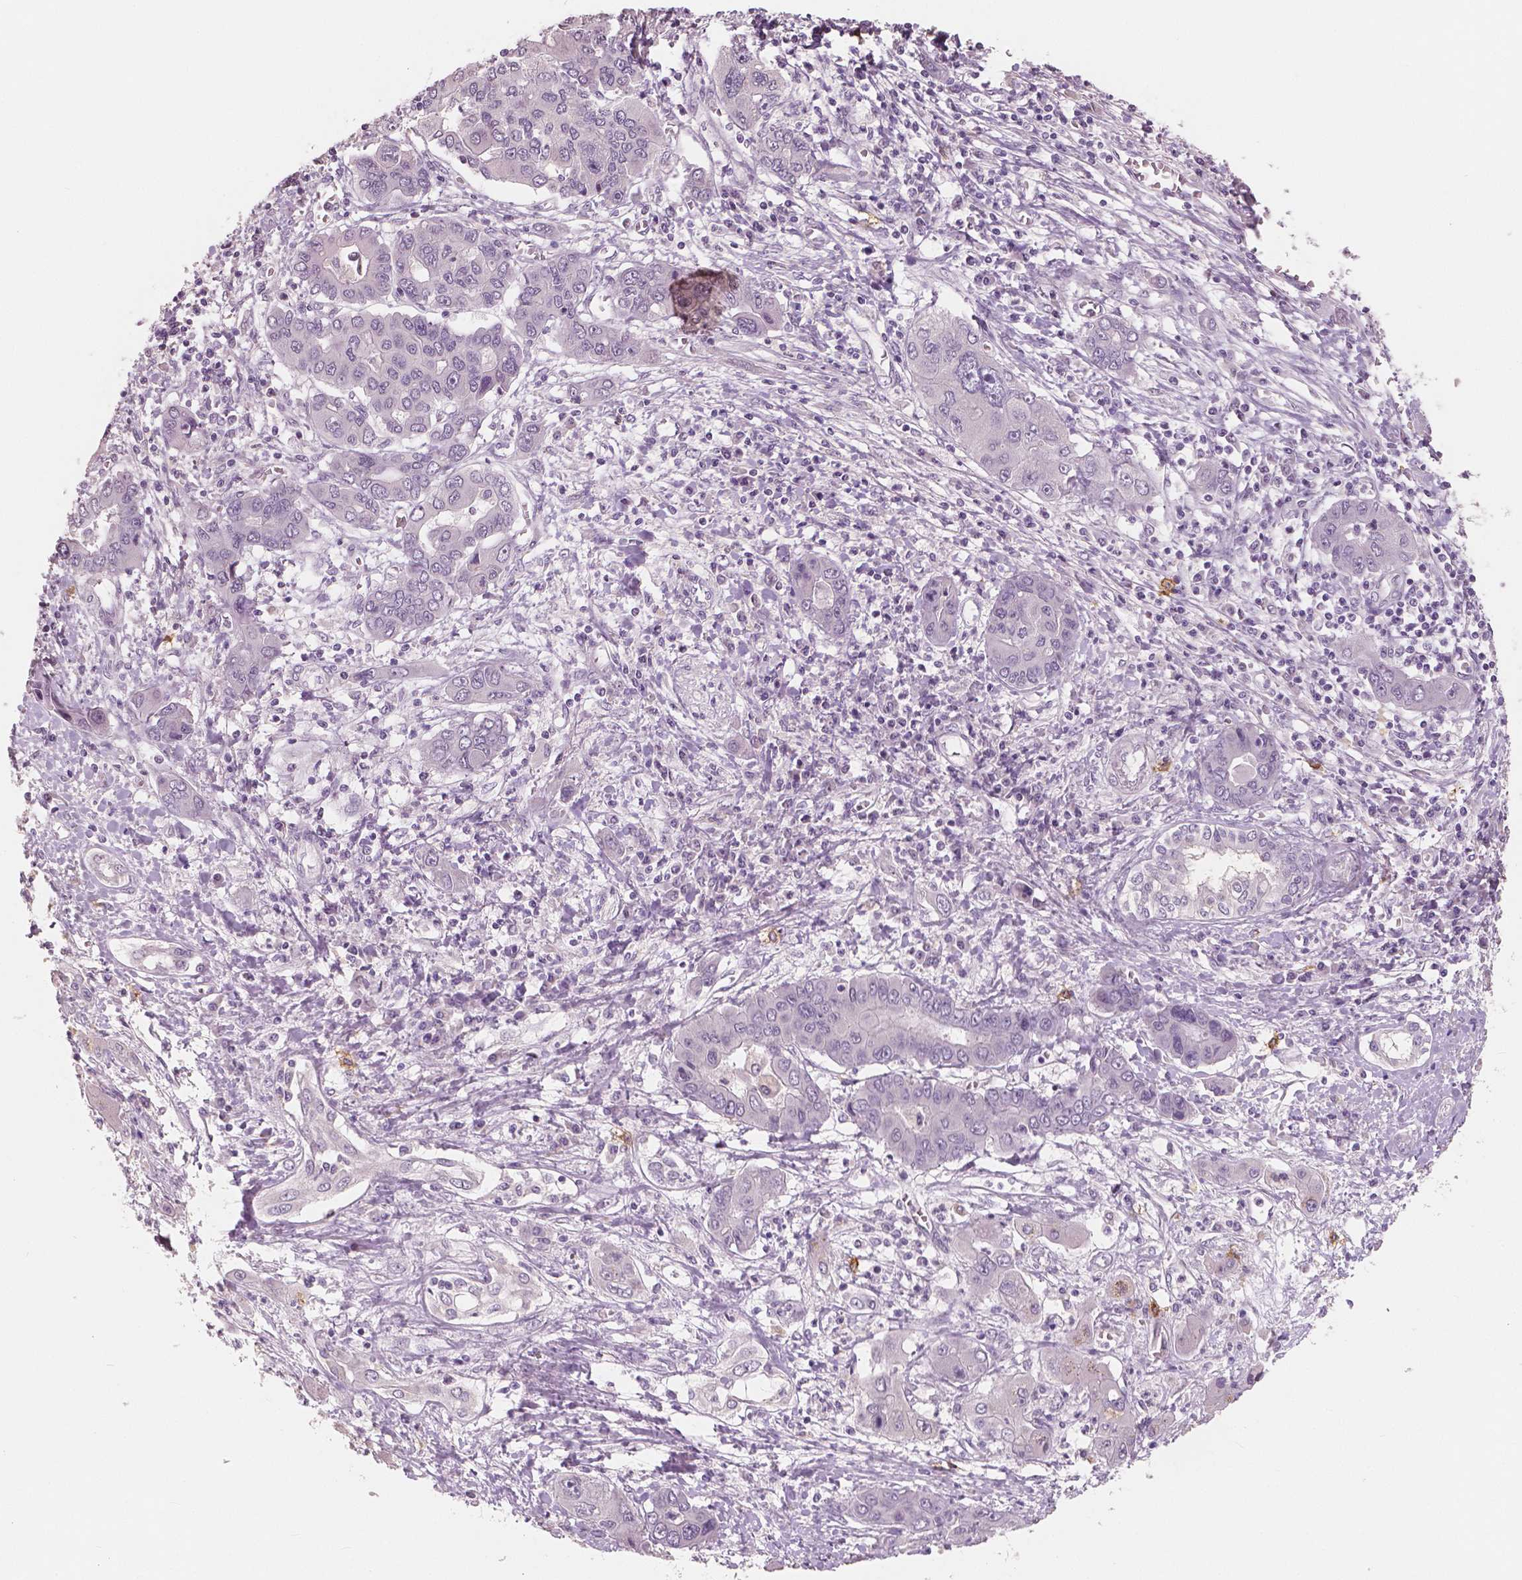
{"staining": {"intensity": "negative", "quantity": "none", "location": "none"}, "tissue": "liver cancer", "cell_type": "Tumor cells", "image_type": "cancer", "snomed": [{"axis": "morphology", "description": "Cholangiocarcinoma"}, {"axis": "topography", "description": "Liver"}], "caption": "Tumor cells are negative for brown protein staining in cholangiocarcinoma (liver). (Brightfield microscopy of DAB (3,3'-diaminobenzidine) immunohistochemistry (IHC) at high magnification).", "gene": "KIT", "patient": {"sex": "male", "age": 67}}